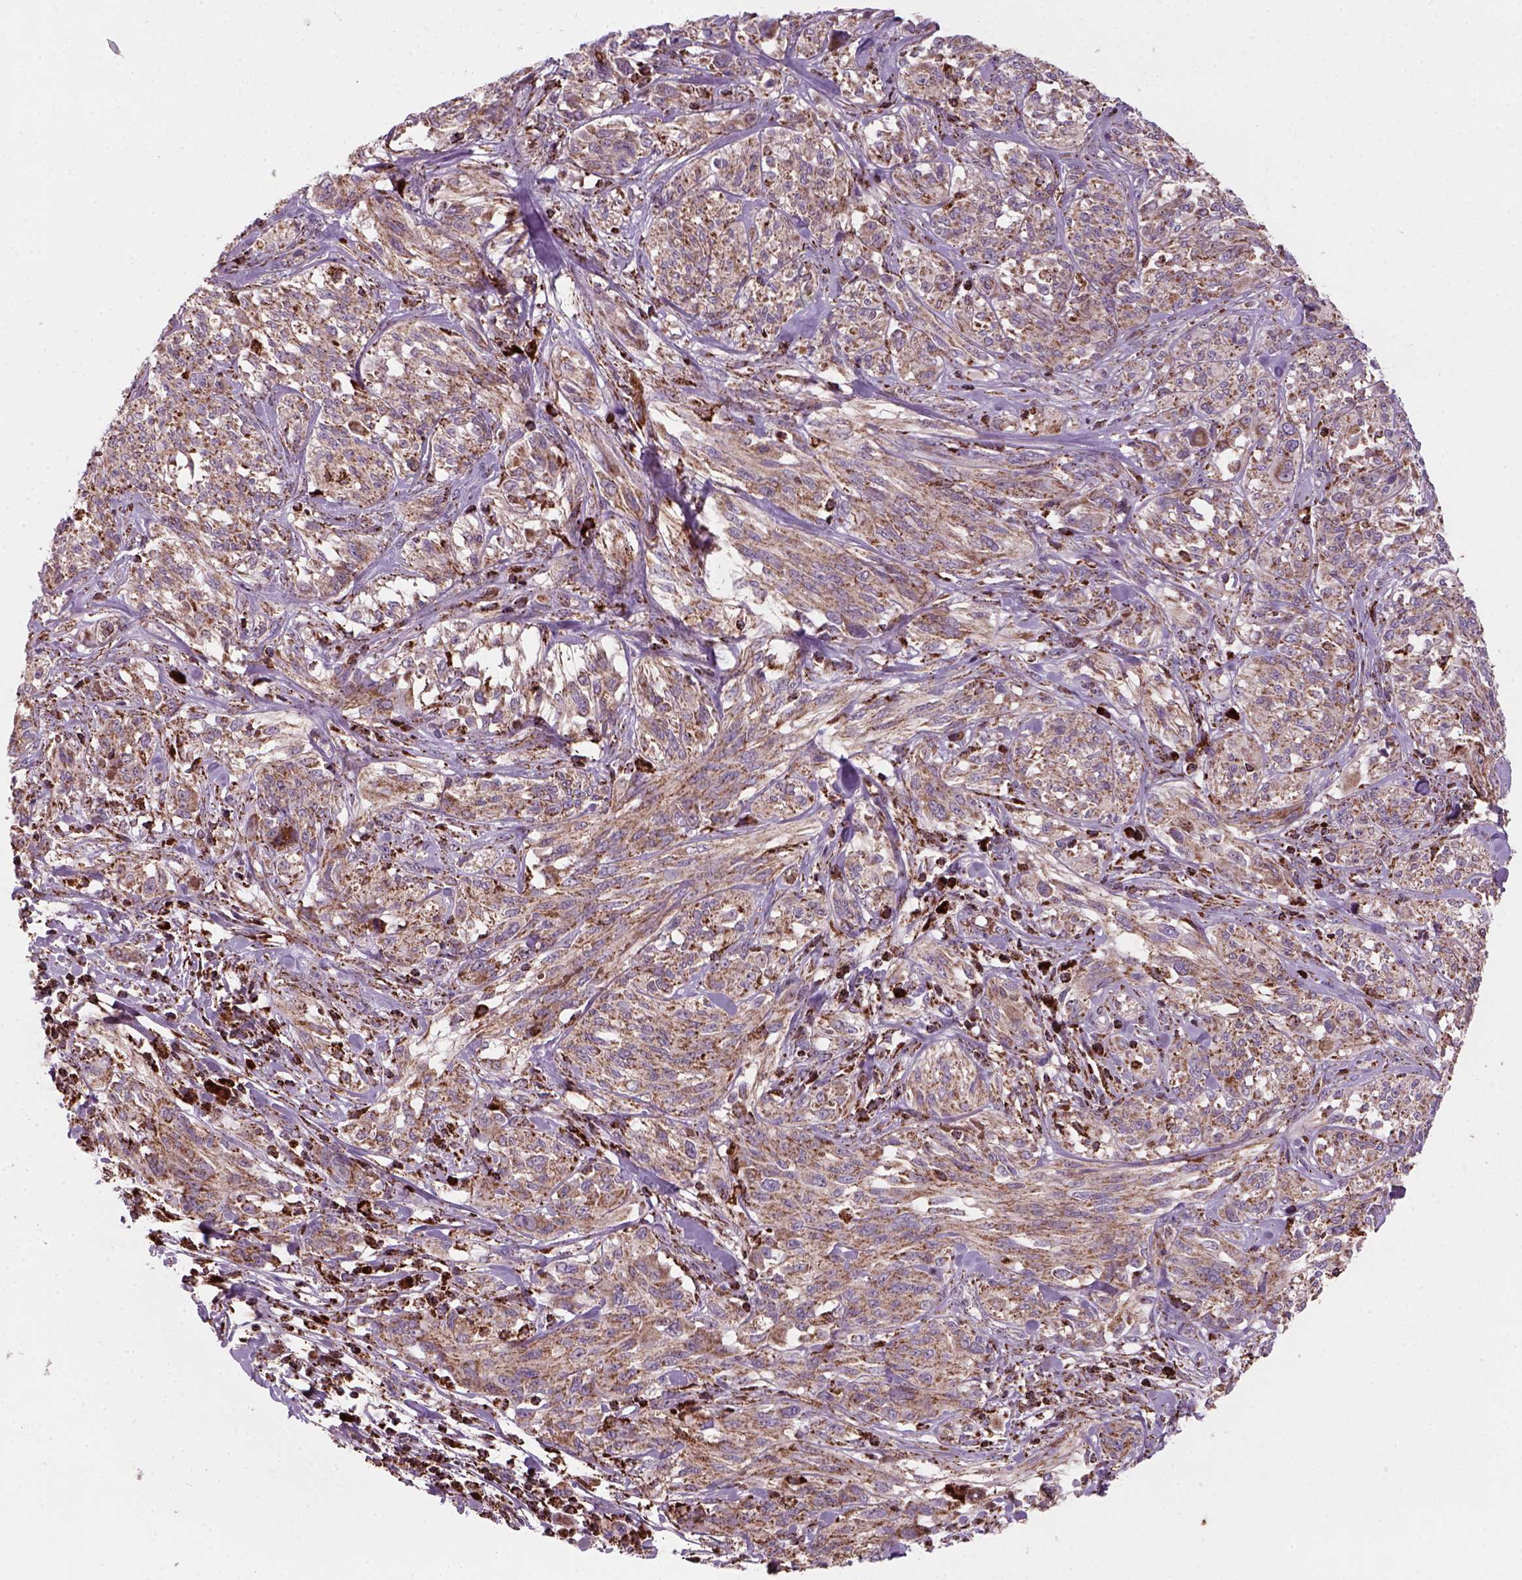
{"staining": {"intensity": "moderate", "quantity": ">75%", "location": "cytoplasmic/membranous"}, "tissue": "melanoma", "cell_type": "Tumor cells", "image_type": "cancer", "snomed": [{"axis": "morphology", "description": "Malignant melanoma, NOS"}, {"axis": "topography", "description": "Skin"}], "caption": "High-power microscopy captured an IHC image of malignant melanoma, revealing moderate cytoplasmic/membranous expression in approximately >75% of tumor cells.", "gene": "NUDT16L1", "patient": {"sex": "female", "age": 91}}